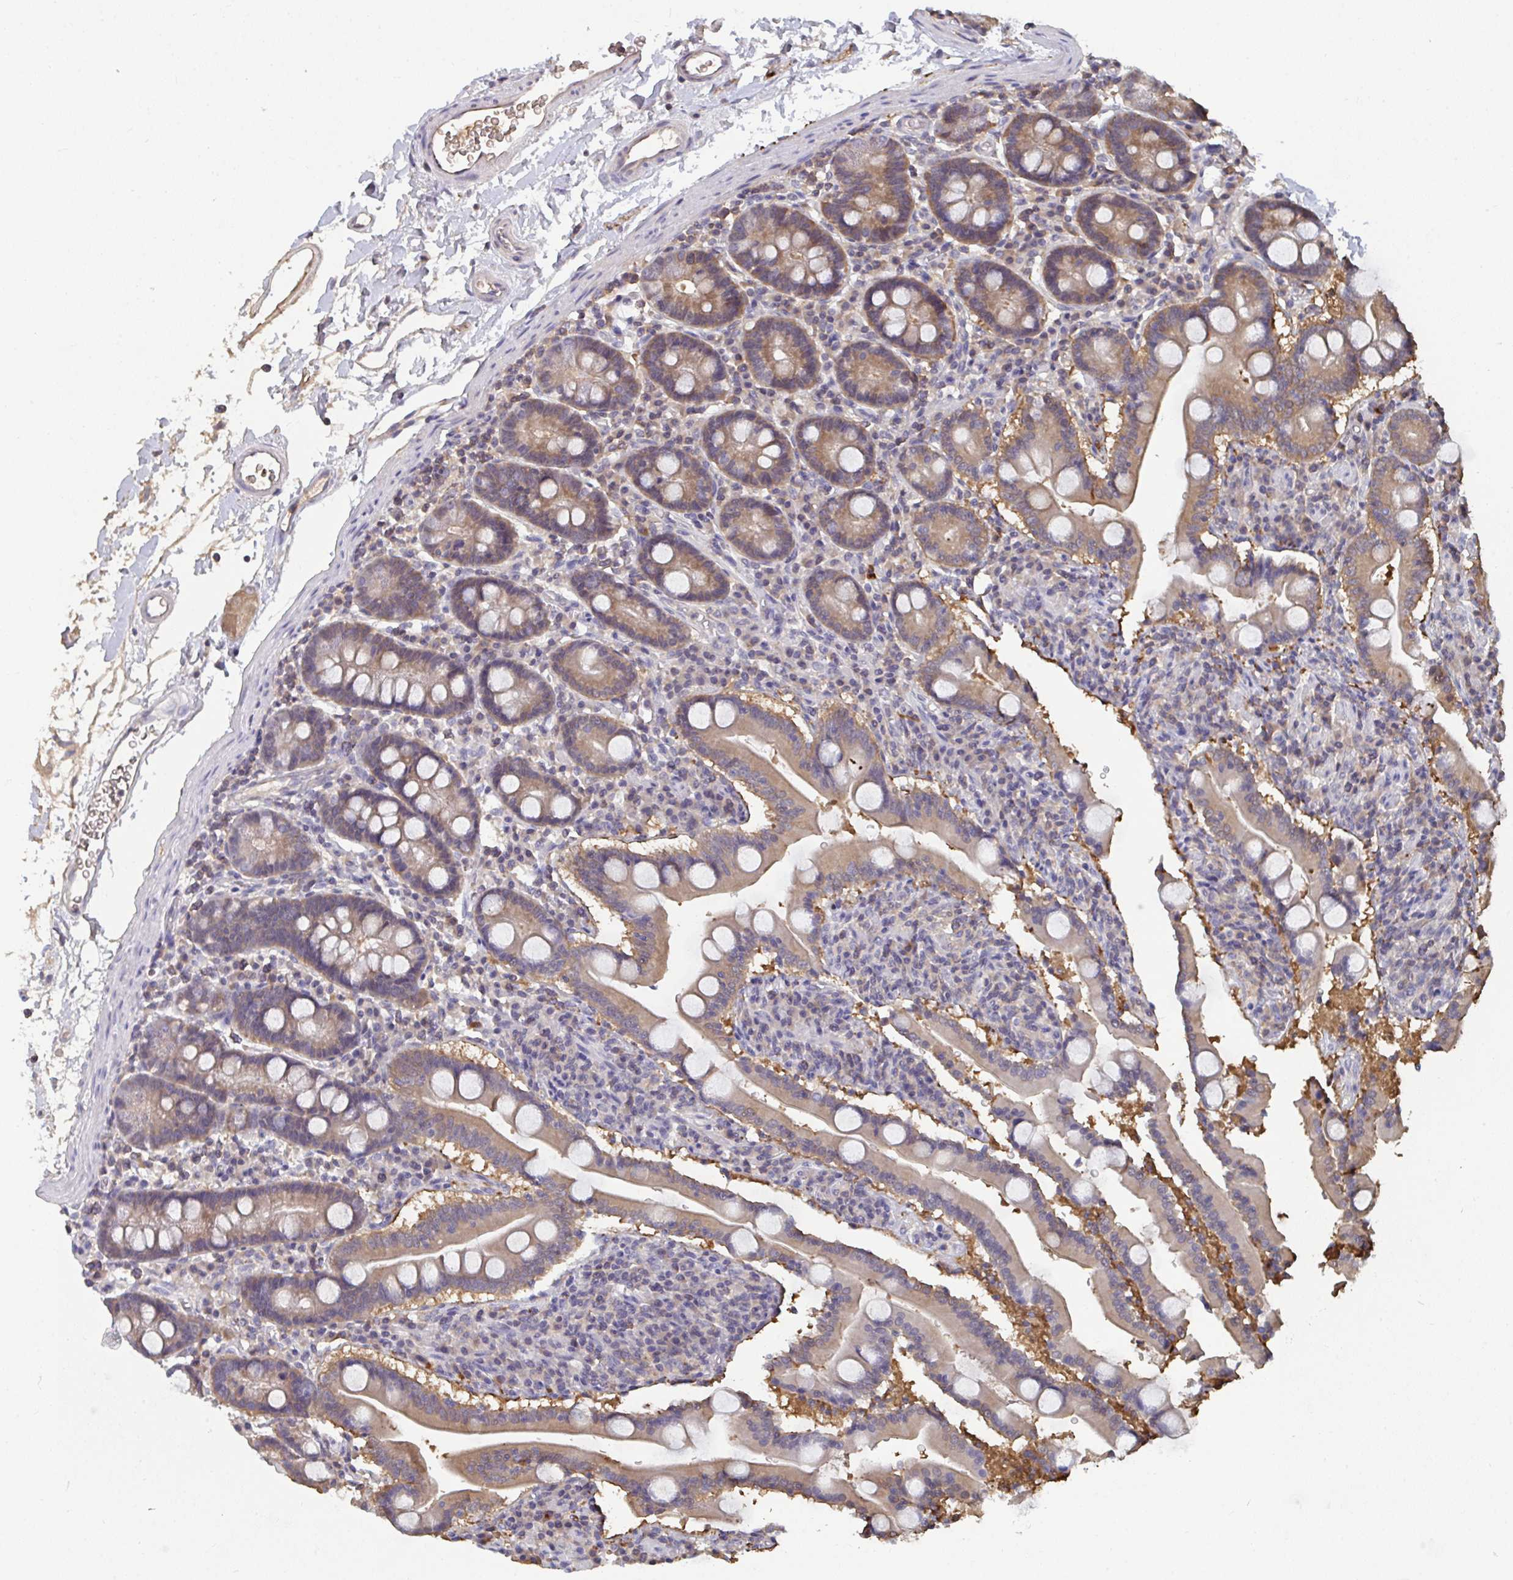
{"staining": {"intensity": "moderate", "quantity": ">75%", "location": "cytoplasmic/membranous"}, "tissue": "duodenum", "cell_type": "Glandular cells", "image_type": "normal", "snomed": [{"axis": "morphology", "description": "Normal tissue, NOS"}, {"axis": "topography", "description": "Duodenum"}], "caption": "Brown immunohistochemical staining in normal duodenum shows moderate cytoplasmic/membranous positivity in approximately >75% of glandular cells.", "gene": "TTC9C", "patient": {"sex": "male", "age": 35}}